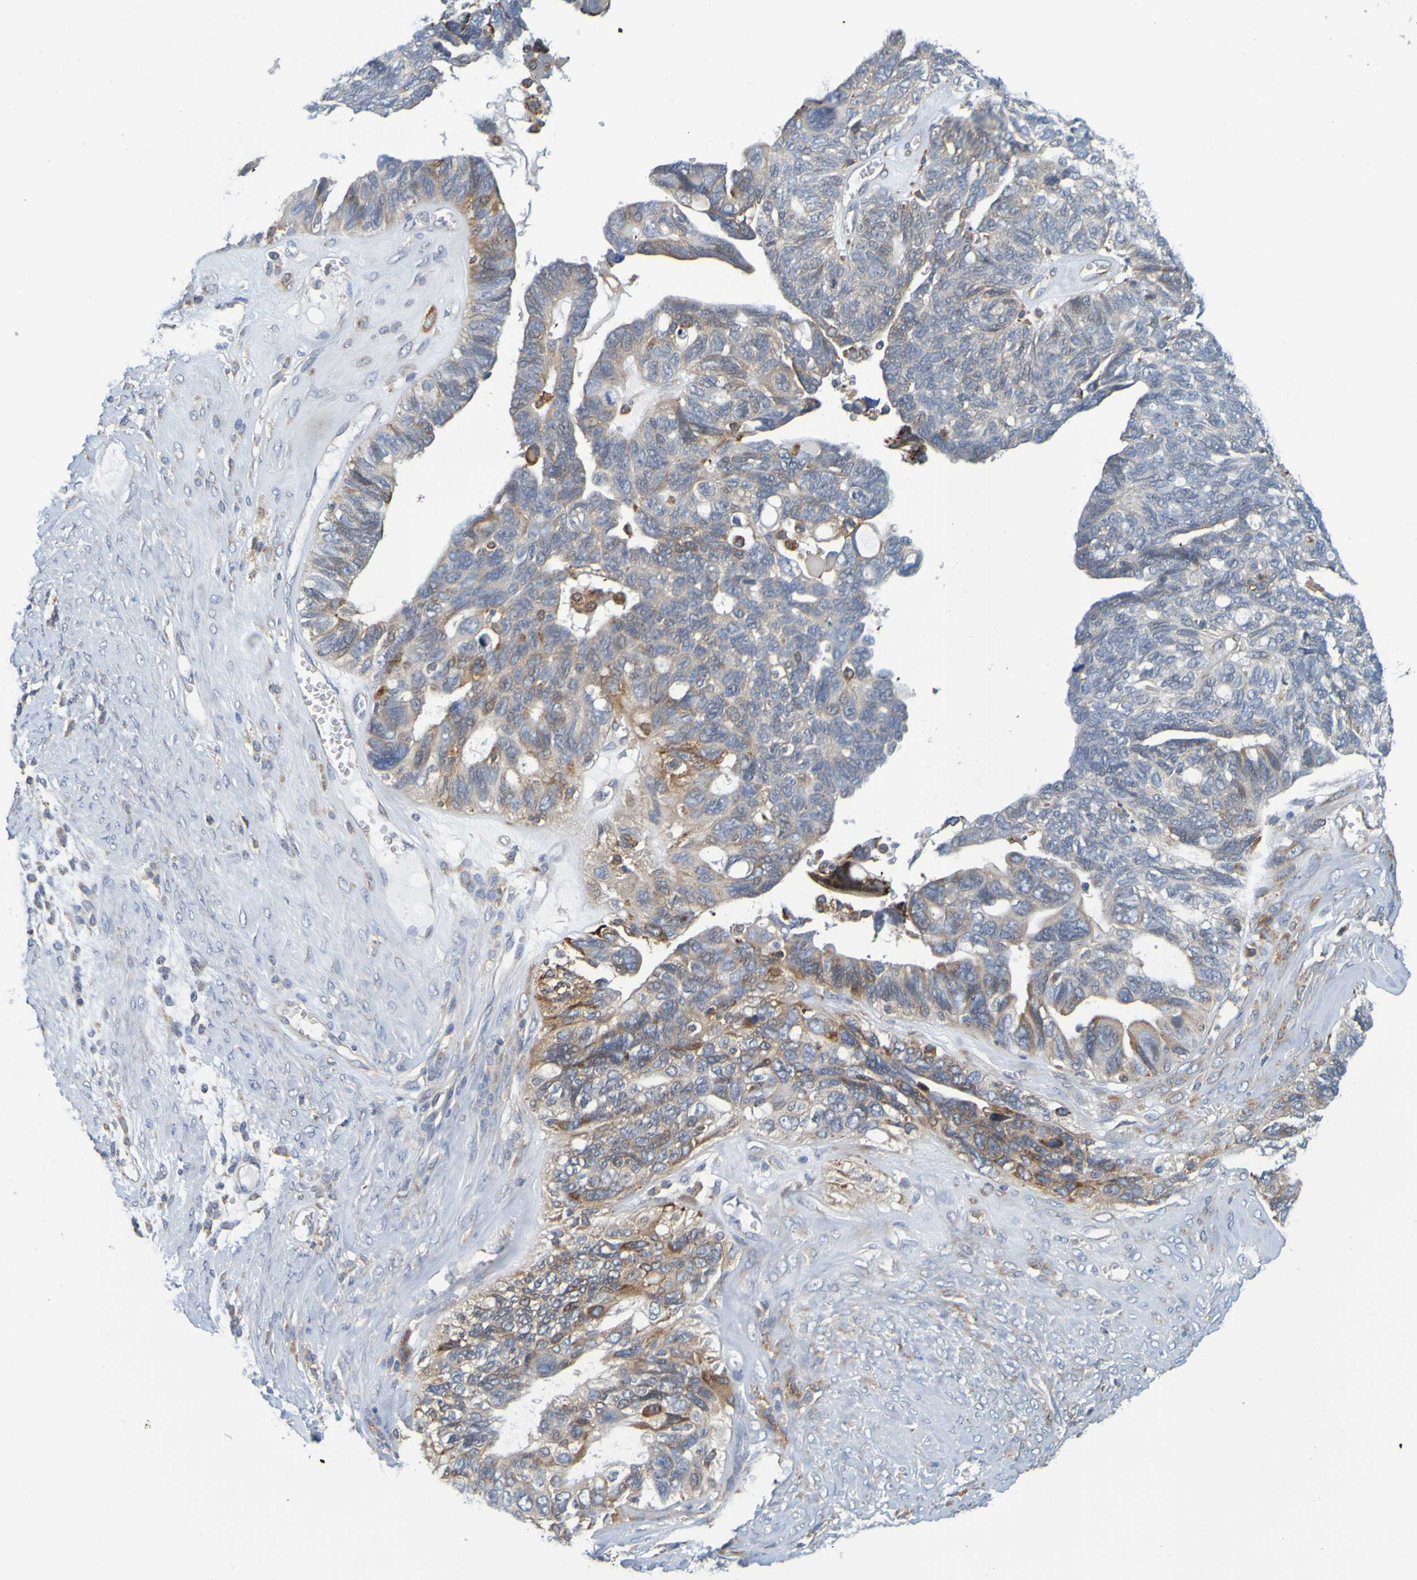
{"staining": {"intensity": "moderate", "quantity": "25%-75%", "location": "cytoplasmic/membranous"}, "tissue": "ovarian cancer", "cell_type": "Tumor cells", "image_type": "cancer", "snomed": [{"axis": "morphology", "description": "Cystadenocarcinoma, serous, NOS"}, {"axis": "topography", "description": "Ovary"}], "caption": "The micrograph shows a brown stain indicating the presence of a protein in the cytoplasmic/membranous of tumor cells in ovarian cancer (serous cystadenocarcinoma).", "gene": "SIL1", "patient": {"sex": "female", "age": 79}}